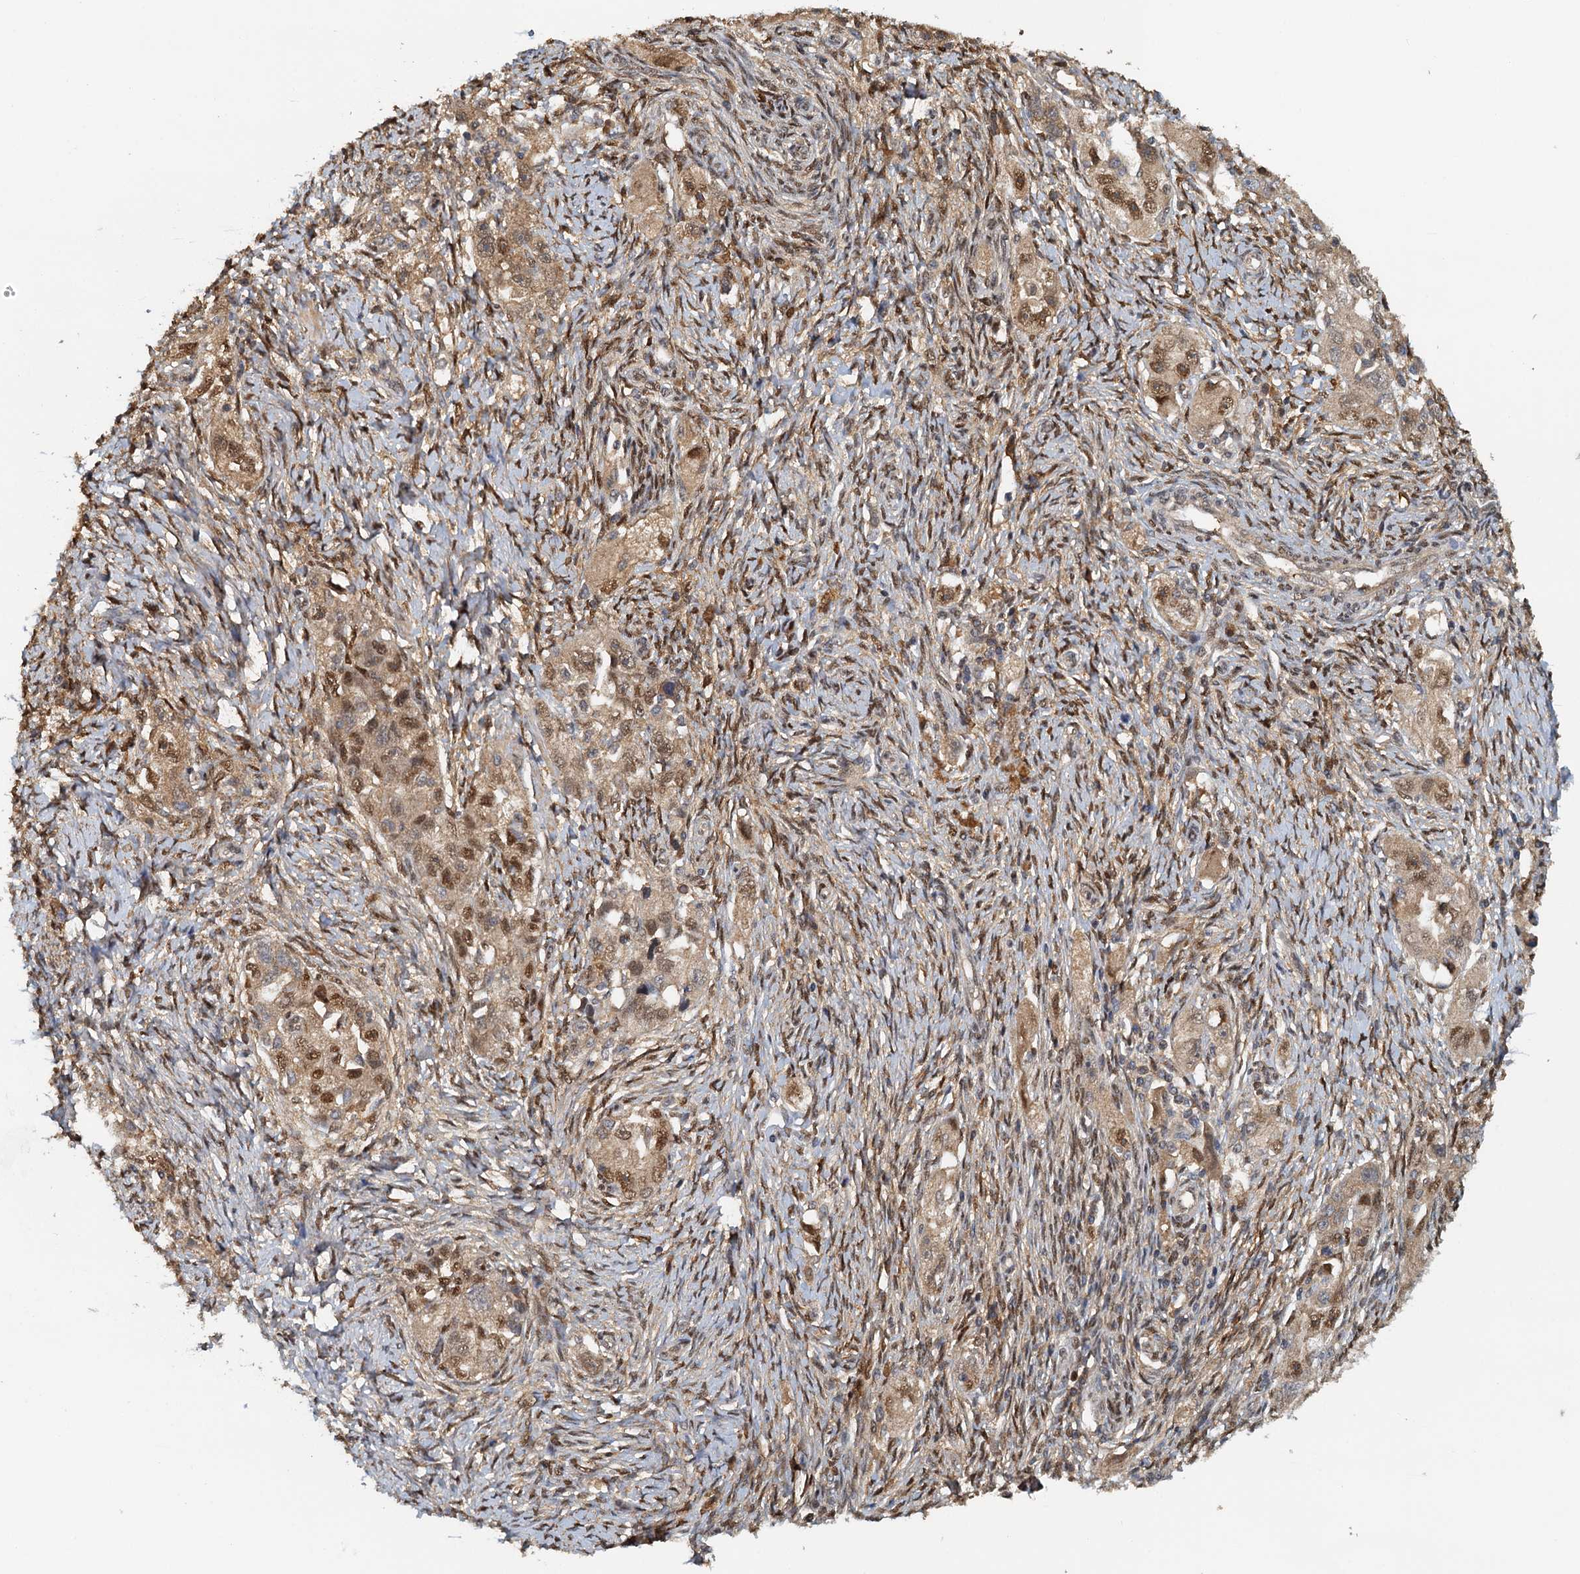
{"staining": {"intensity": "moderate", "quantity": ">75%", "location": "cytoplasmic/membranous,nuclear"}, "tissue": "ovarian cancer", "cell_type": "Tumor cells", "image_type": "cancer", "snomed": [{"axis": "morphology", "description": "Carcinoma, NOS"}, {"axis": "morphology", "description": "Cystadenocarcinoma, serous, NOS"}, {"axis": "topography", "description": "Ovary"}], "caption": "Tumor cells reveal medium levels of moderate cytoplasmic/membranous and nuclear positivity in approximately >75% of cells in ovarian cancer. The protein of interest is shown in brown color, while the nuclei are stained blue.", "gene": "UBL7", "patient": {"sex": "female", "age": 69}}